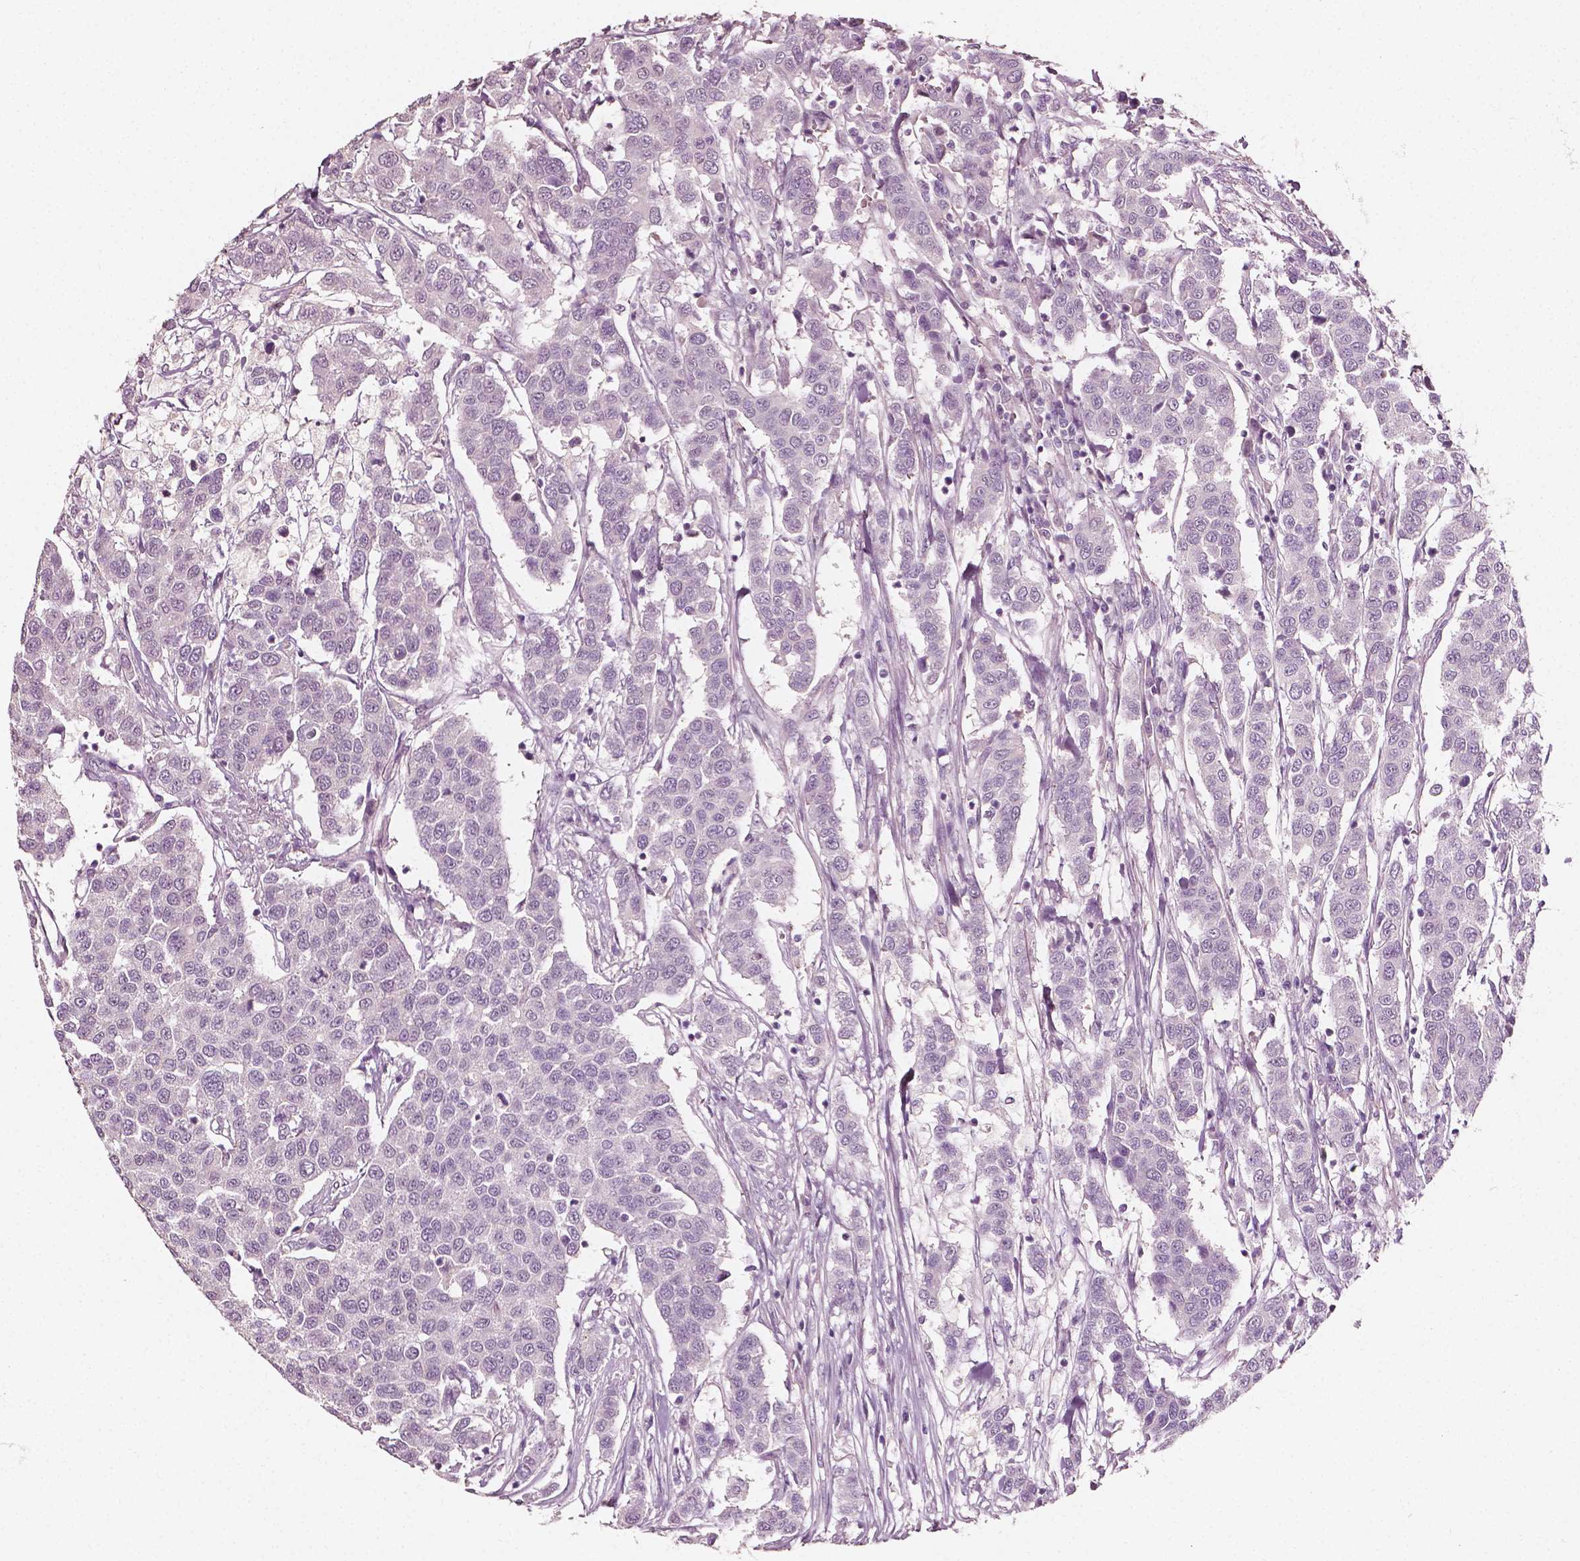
{"staining": {"intensity": "negative", "quantity": "none", "location": "none"}, "tissue": "urothelial cancer", "cell_type": "Tumor cells", "image_type": "cancer", "snomed": [{"axis": "morphology", "description": "Urothelial carcinoma, High grade"}, {"axis": "topography", "description": "Urinary bladder"}], "caption": "IHC image of human urothelial cancer stained for a protein (brown), which shows no staining in tumor cells. Brightfield microscopy of IHC stained with DAB (3,3'-diaminobenzidine) (brown) and hematoxylin (blue), captured at high magnification.", "gene": "PLA2R1", "patient": {"sex": "female", "age": 58}}